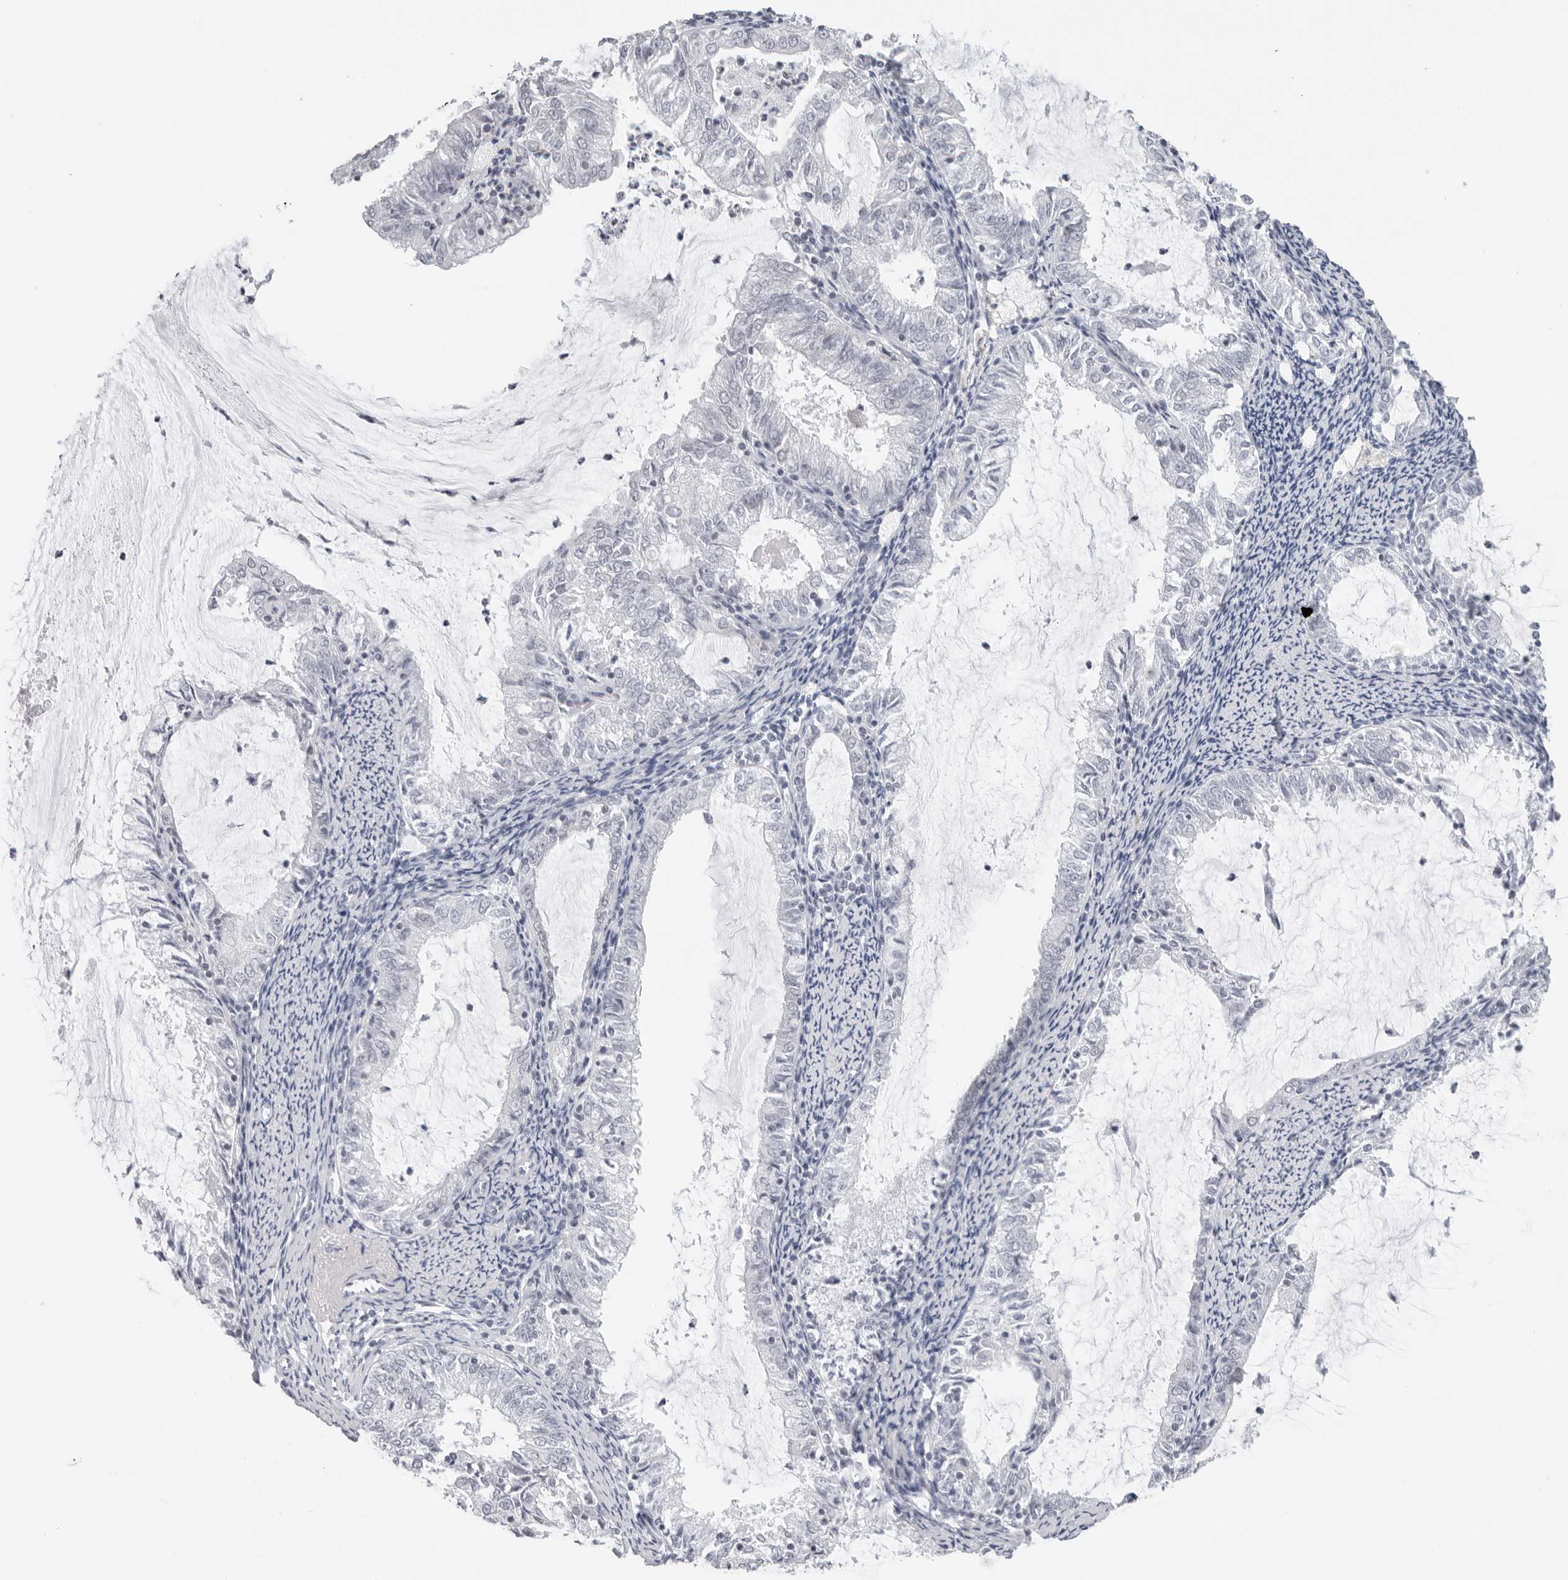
{"staining": {"intensity": "negative", "quantity": "none", "location": "none"}, "tissue": "endometrial cancer", "cell_type": "Tumor cells", "image_type": "cancer", "snomed": [{"axis": "morphology", "description": "Adenocarcinoma, NOS"}, {"axis": "topography", "description": "Endometrium"}], "caption": "DAB immunohistochemical staining of human endometrial cancer (adenocarcinoma) reveals no significant expression in tumor cells.", "gene": "FLG2", "patient": {"sex": "female", "age": 57}}